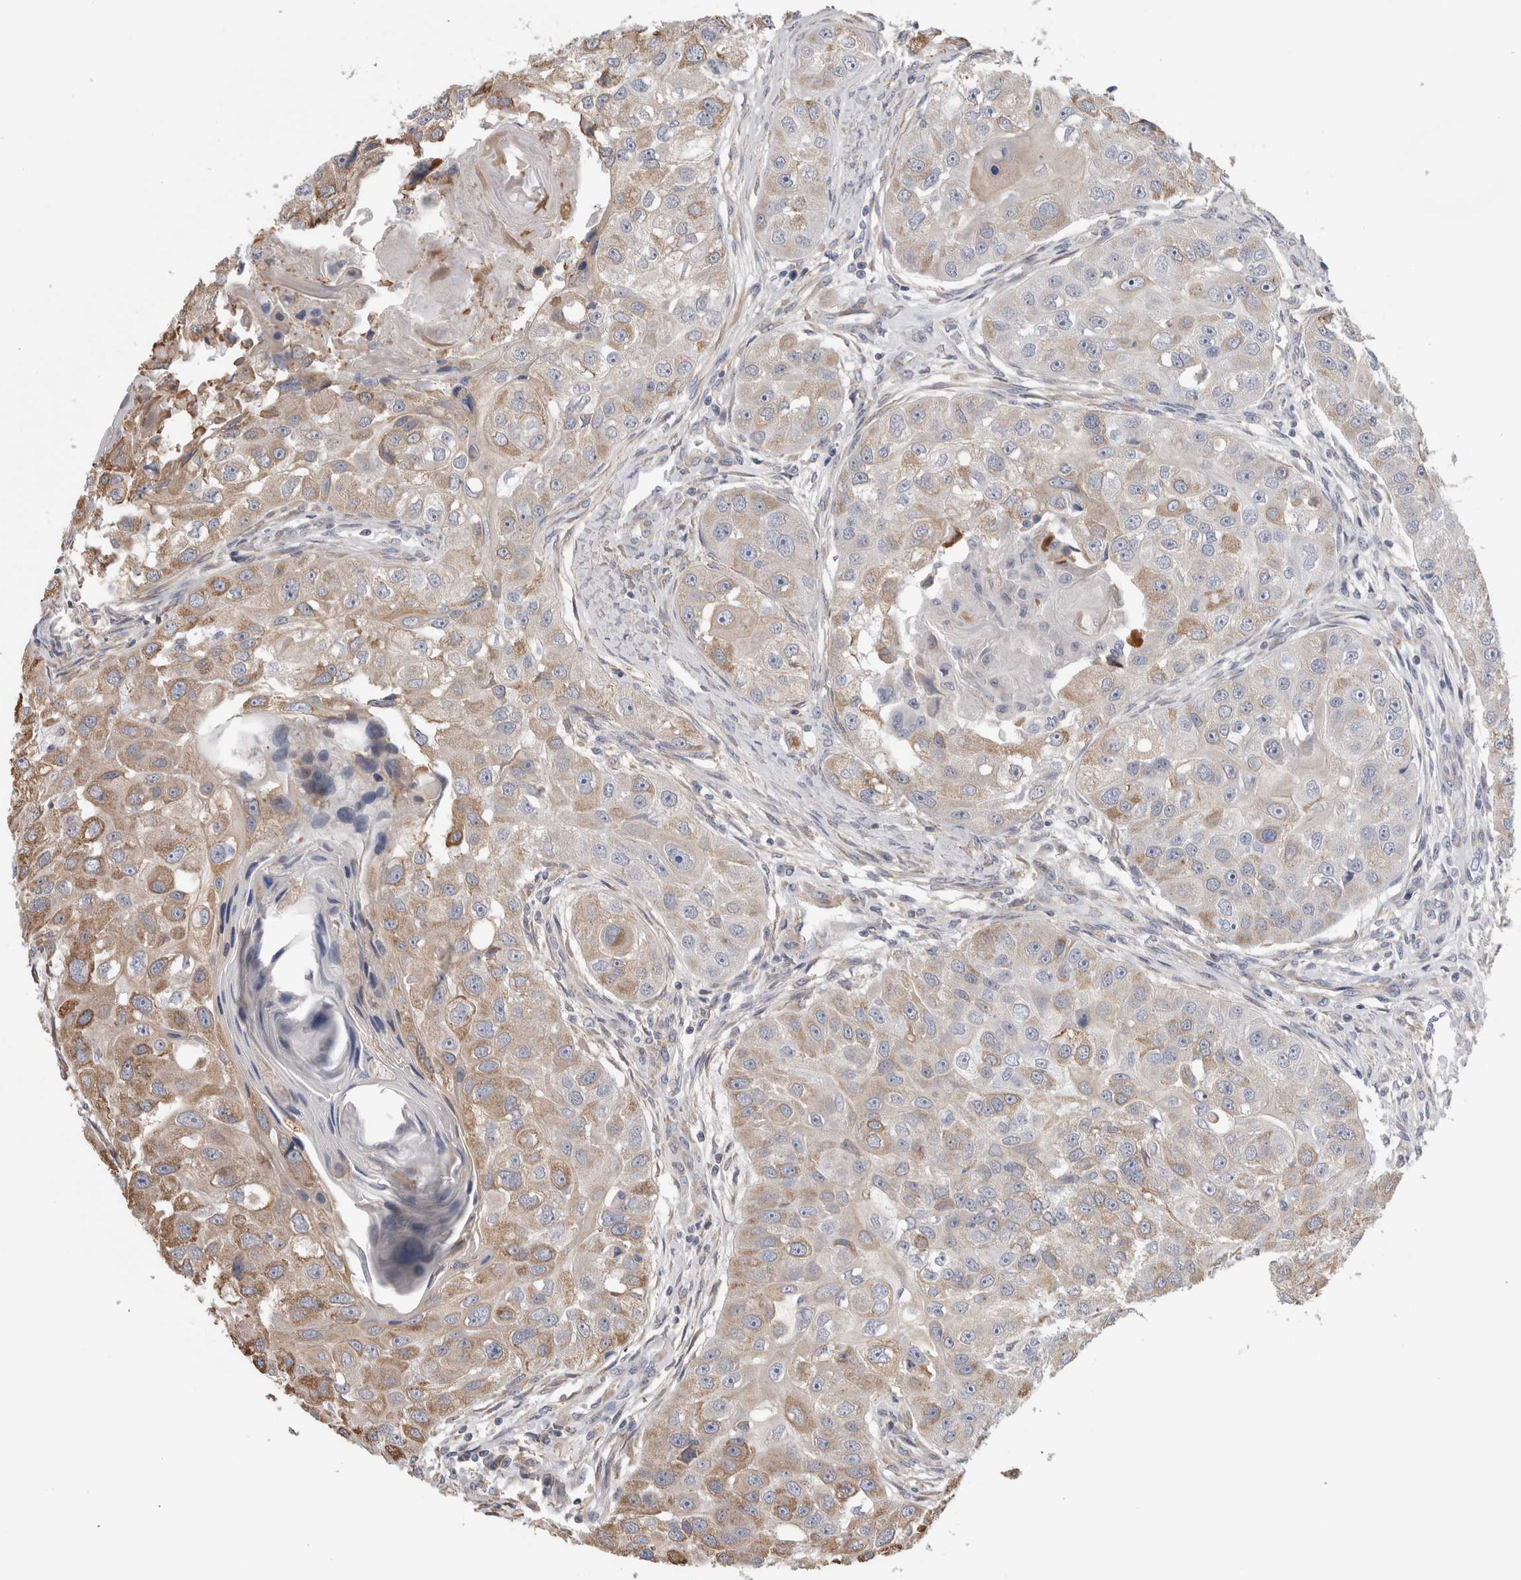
{"staining": {"intensity": "weak", "quantity": "25%-75%", "location": "cytoplasmic/membranous"}, "tissue": "head and neck cancer", "cell_type": "Tumor cells", "image_type": "cancer", "snomed": [{"axis": "morphology", "description": "Normal tissue, NOS"}, {"axis": "morphology", "description": "Squamous cell carcinoma, NOS"}, {"axis": "topography", "description": "Skeletal muscle"}, {"axis": "topography", "description": "Head-Neck"}], "caption": "Squamous cell carcinoma (head and neck) stained with IHC shows weak cytoplasmic/membranous staining in about 25%-75% of tumor cells.", "gene": "SMAP2", "patient": {"sex": "male", "age": 51}}